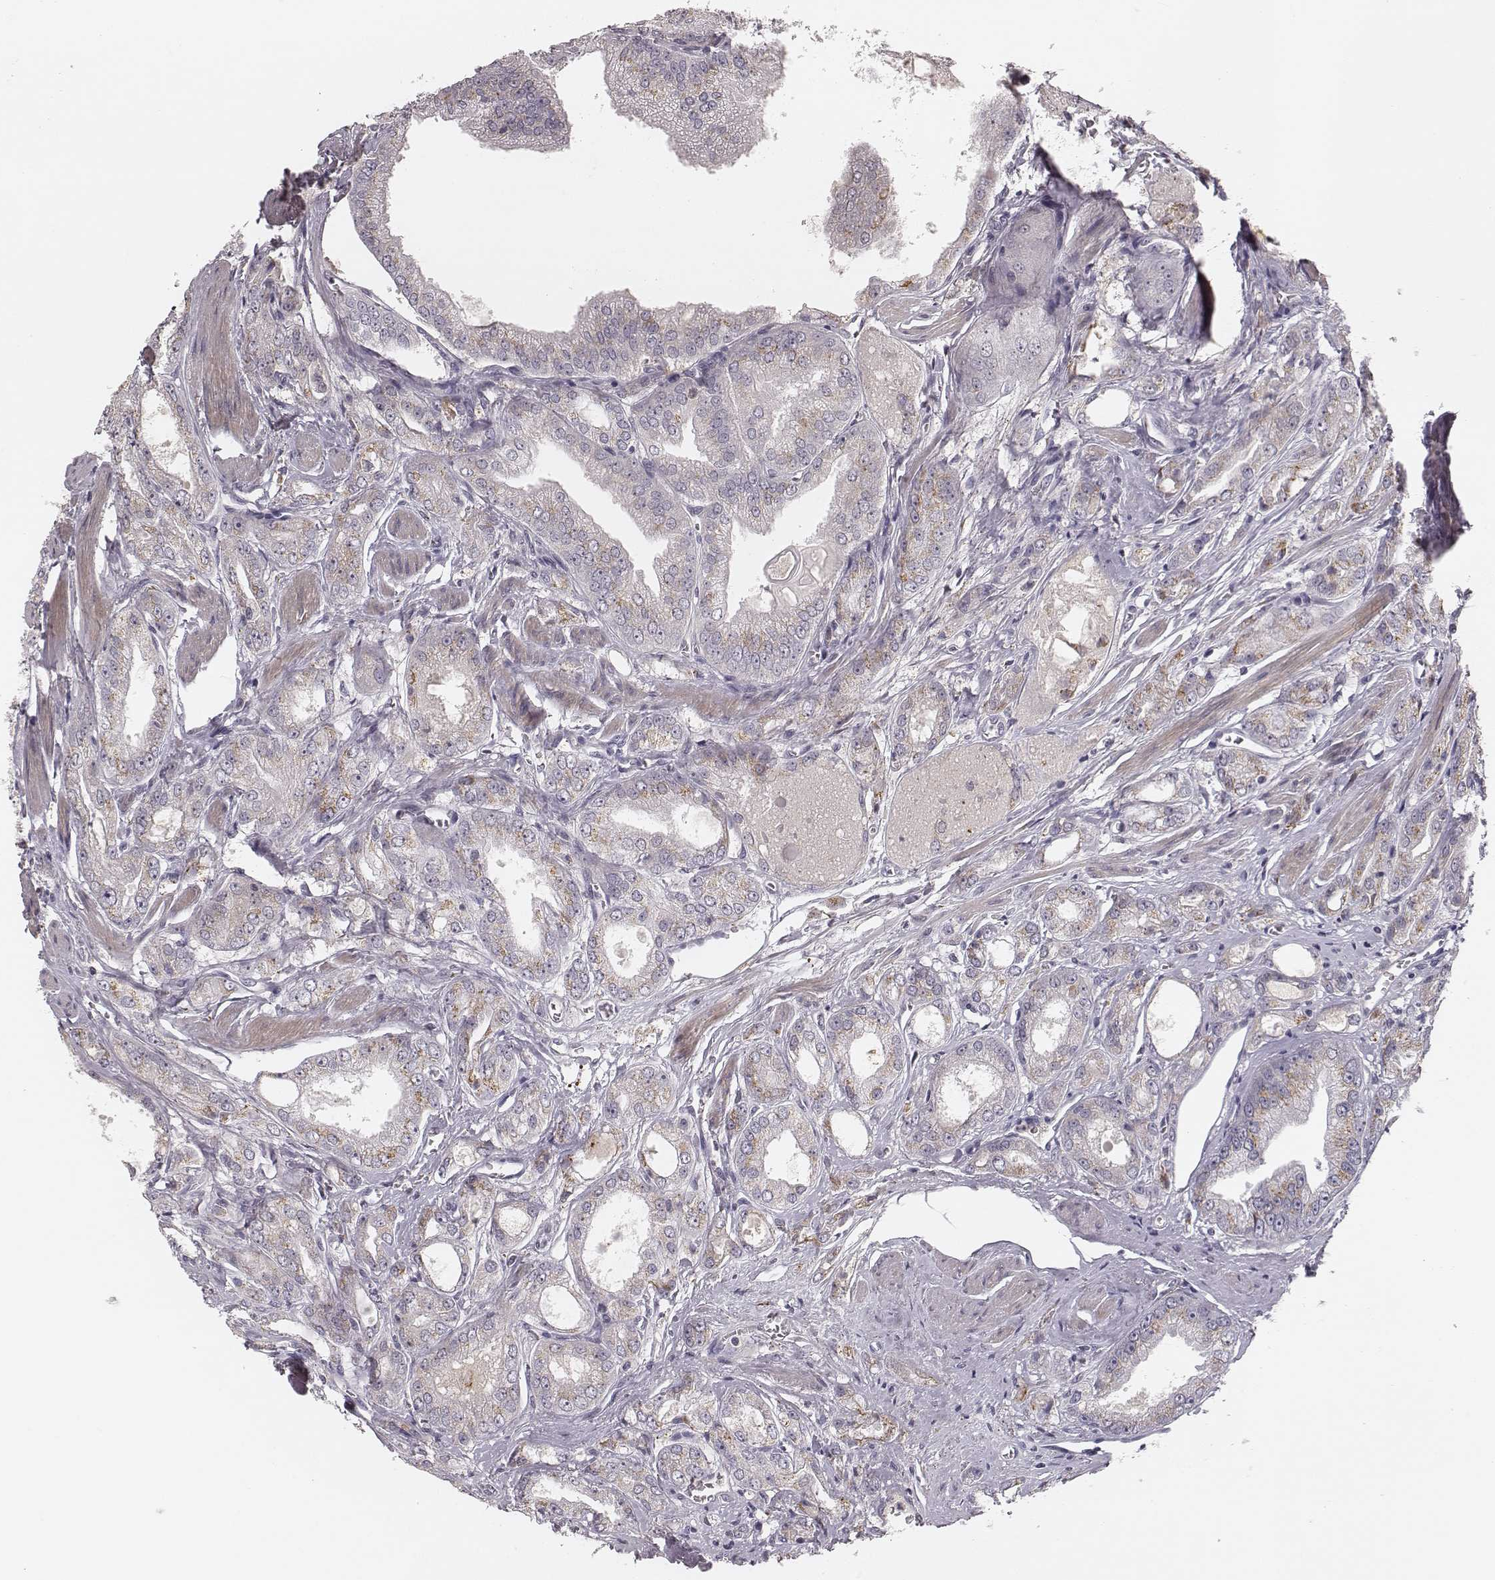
{"staining": {"intensity": "moderate", "quantity": ">75%", "location": "cytoplasmic/membranous"}, "tissue": "prostate cancer", "cell_type": "Tumor cells", "image_type": "cancer", "snomed": [{"axis": "morphology", "description": "Adenocarcinoma, NOS"}, {"axis": "morphology", "description": "Adenocarcinoma, High grade"}, {"axis": "topography", "description": "Prostate"}], "caption": "Brown immunohistochemical staining in human prostate cancer (adenocarcinoma) shows moderate cytoplasmic/membranous expression in approximately >75% of tumor cells.", "gene": "SDCBP2", "patient": {"sex": "male", "age": 70}}